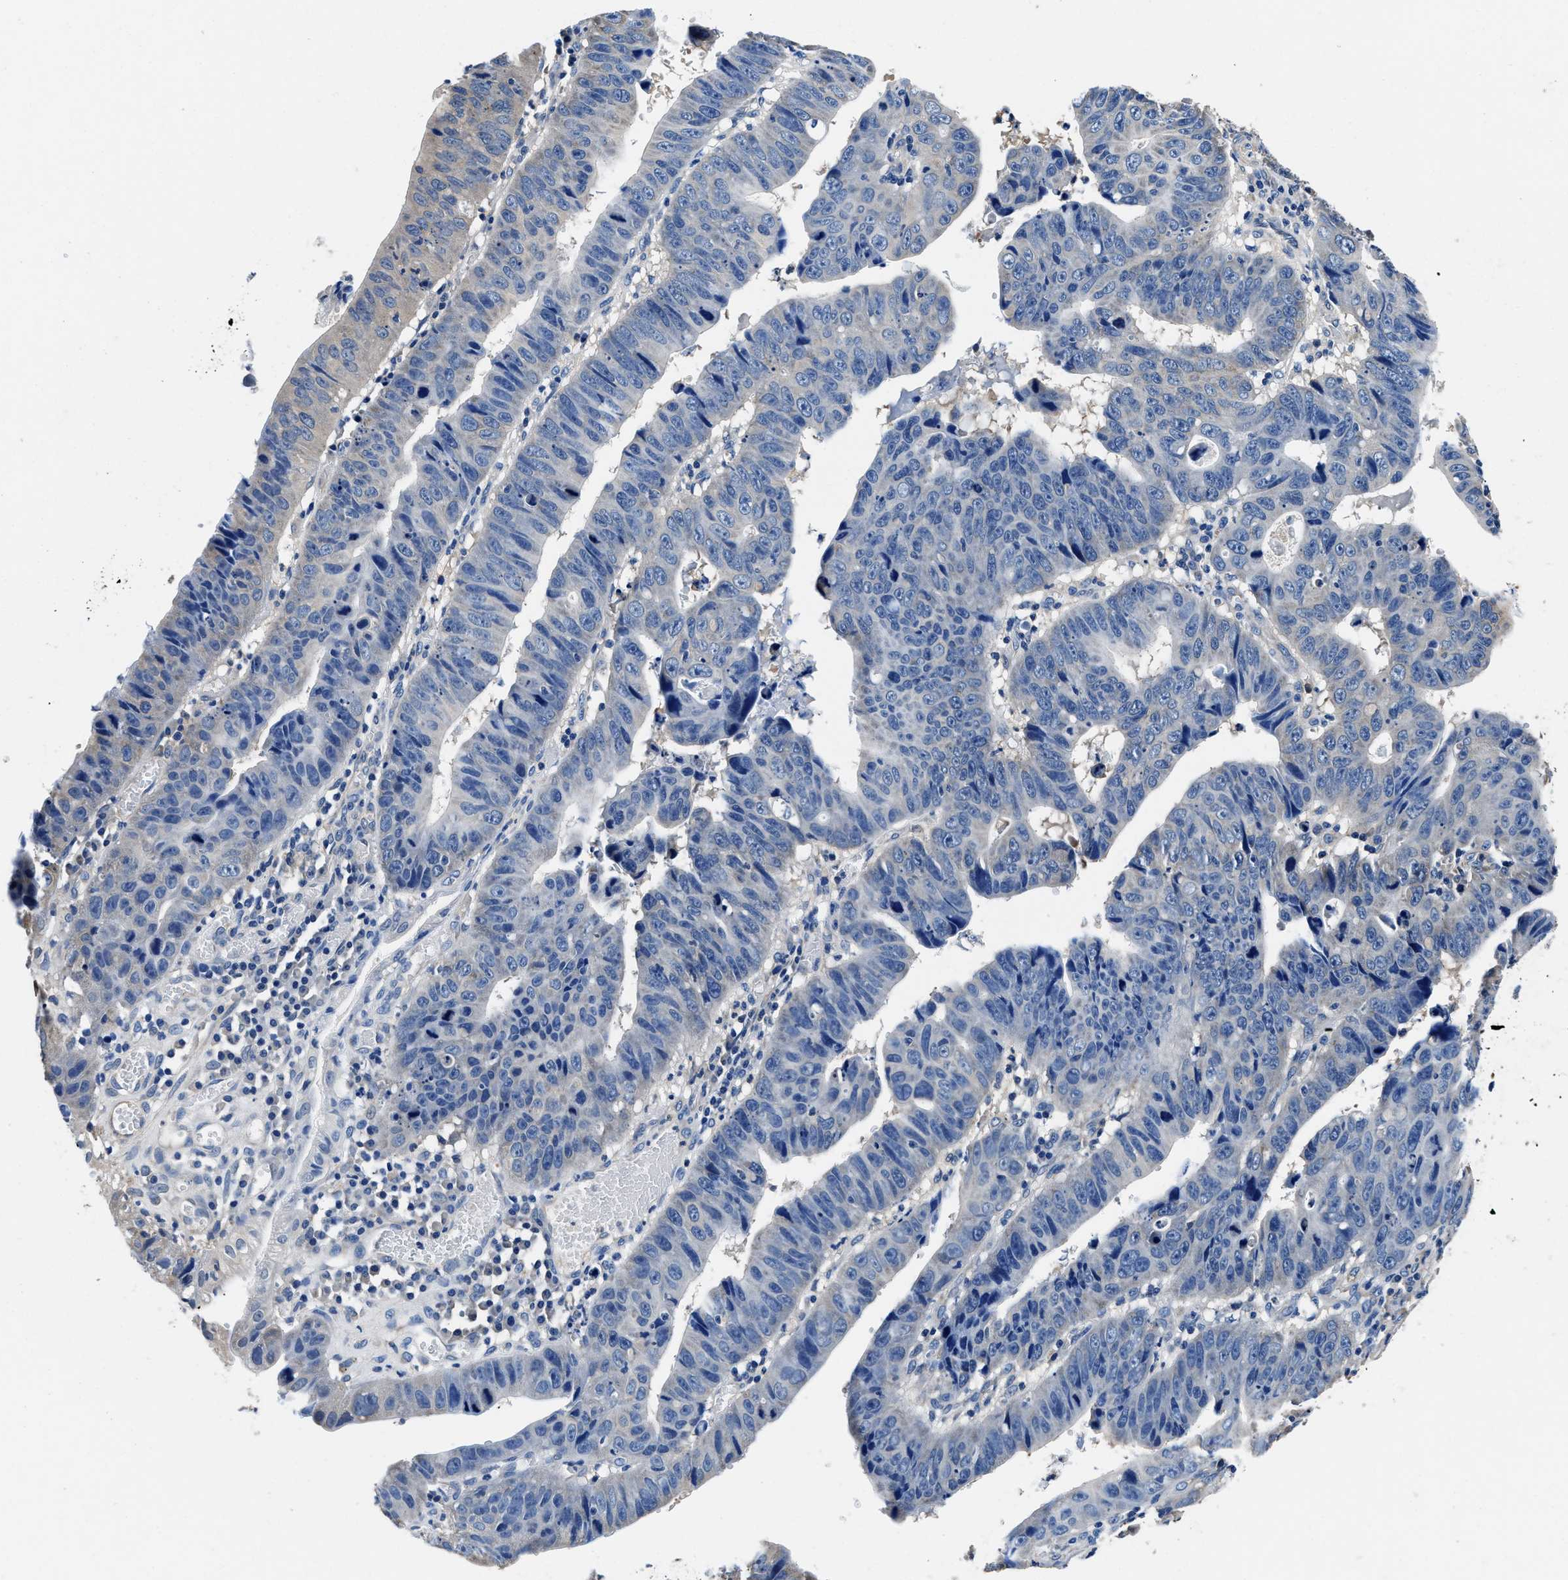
{"staining": {"intensity": "weak", "quantity": "25%-75%", "location": "cytoplasmic/membranous"}, "tissue": "stomach cancer", "cell_type": "Tumor cells", "image_type": "cancer", "snomed": [{"axis": "morphology", "description": "Adenocarcinoma, NOS"}, {"axis": "topography", "description": "Stomach"}], "caption": "IHC (DAB) staining of stomach cancer displays weak cytoplasmic/membranous protein staining in approximately 25%-75% of tumor cells. (brown staining indicates protein expression, while blue staining denotes nuclei).", "gene": "NEU1", "patient": {"sex": "male", "age": 59}}